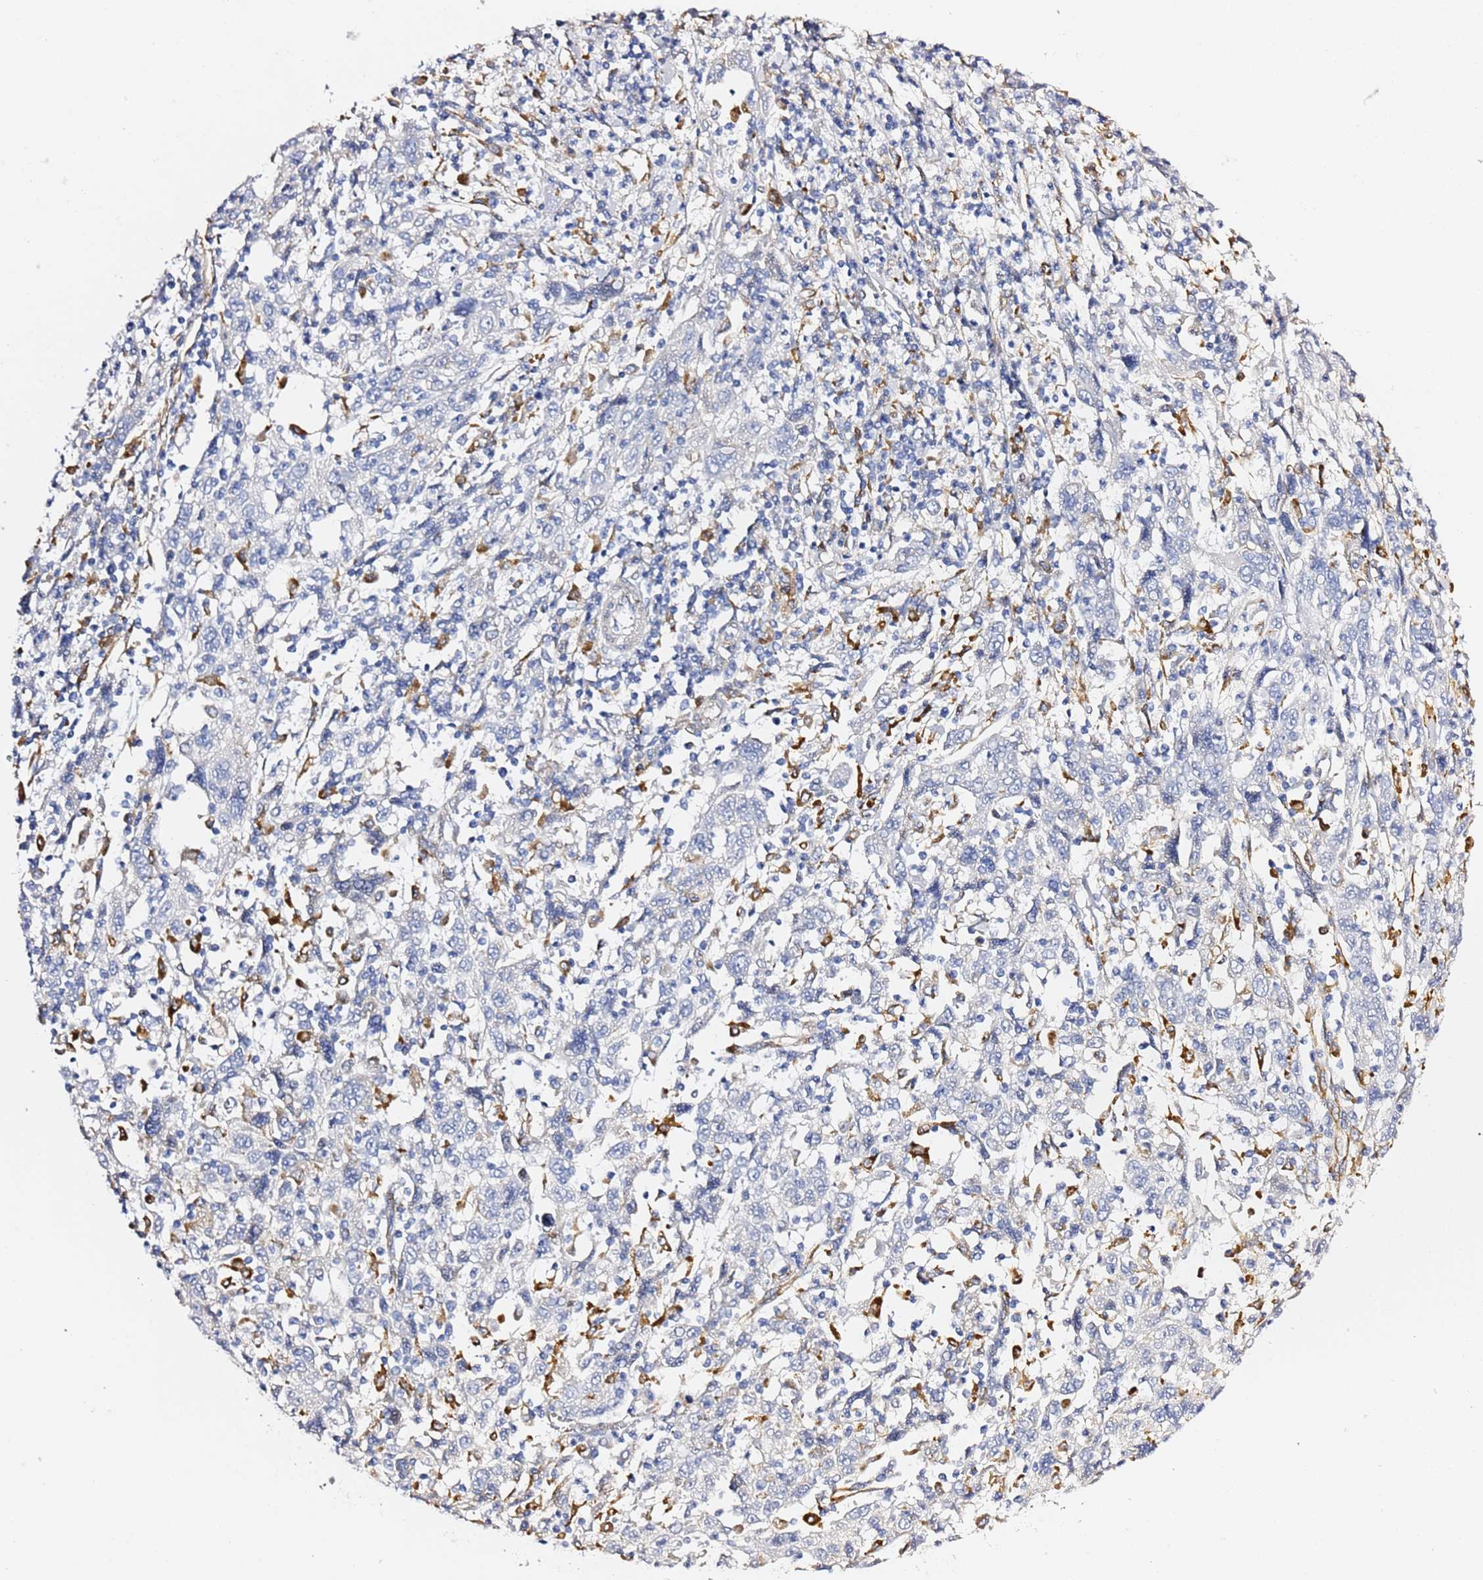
{"staining": {"intensity": "negative", "quantity": "none", "location": "none"}, "tissue": "cervical cancer", "cell_type": "Tumor cells", "image_type": "cancer", "snomed": [{"axis": "morphology", "description": "Squamous cell carcinoma, NOS"}, {"axis": "topography", "description": "Cervix"}], "caption": "Tumor cells are negative for protein expression in human cervical cancer (squamous cell carcinoma).", "gene": "GDAP2", "patient": {"sex": "female", "age": 46}}